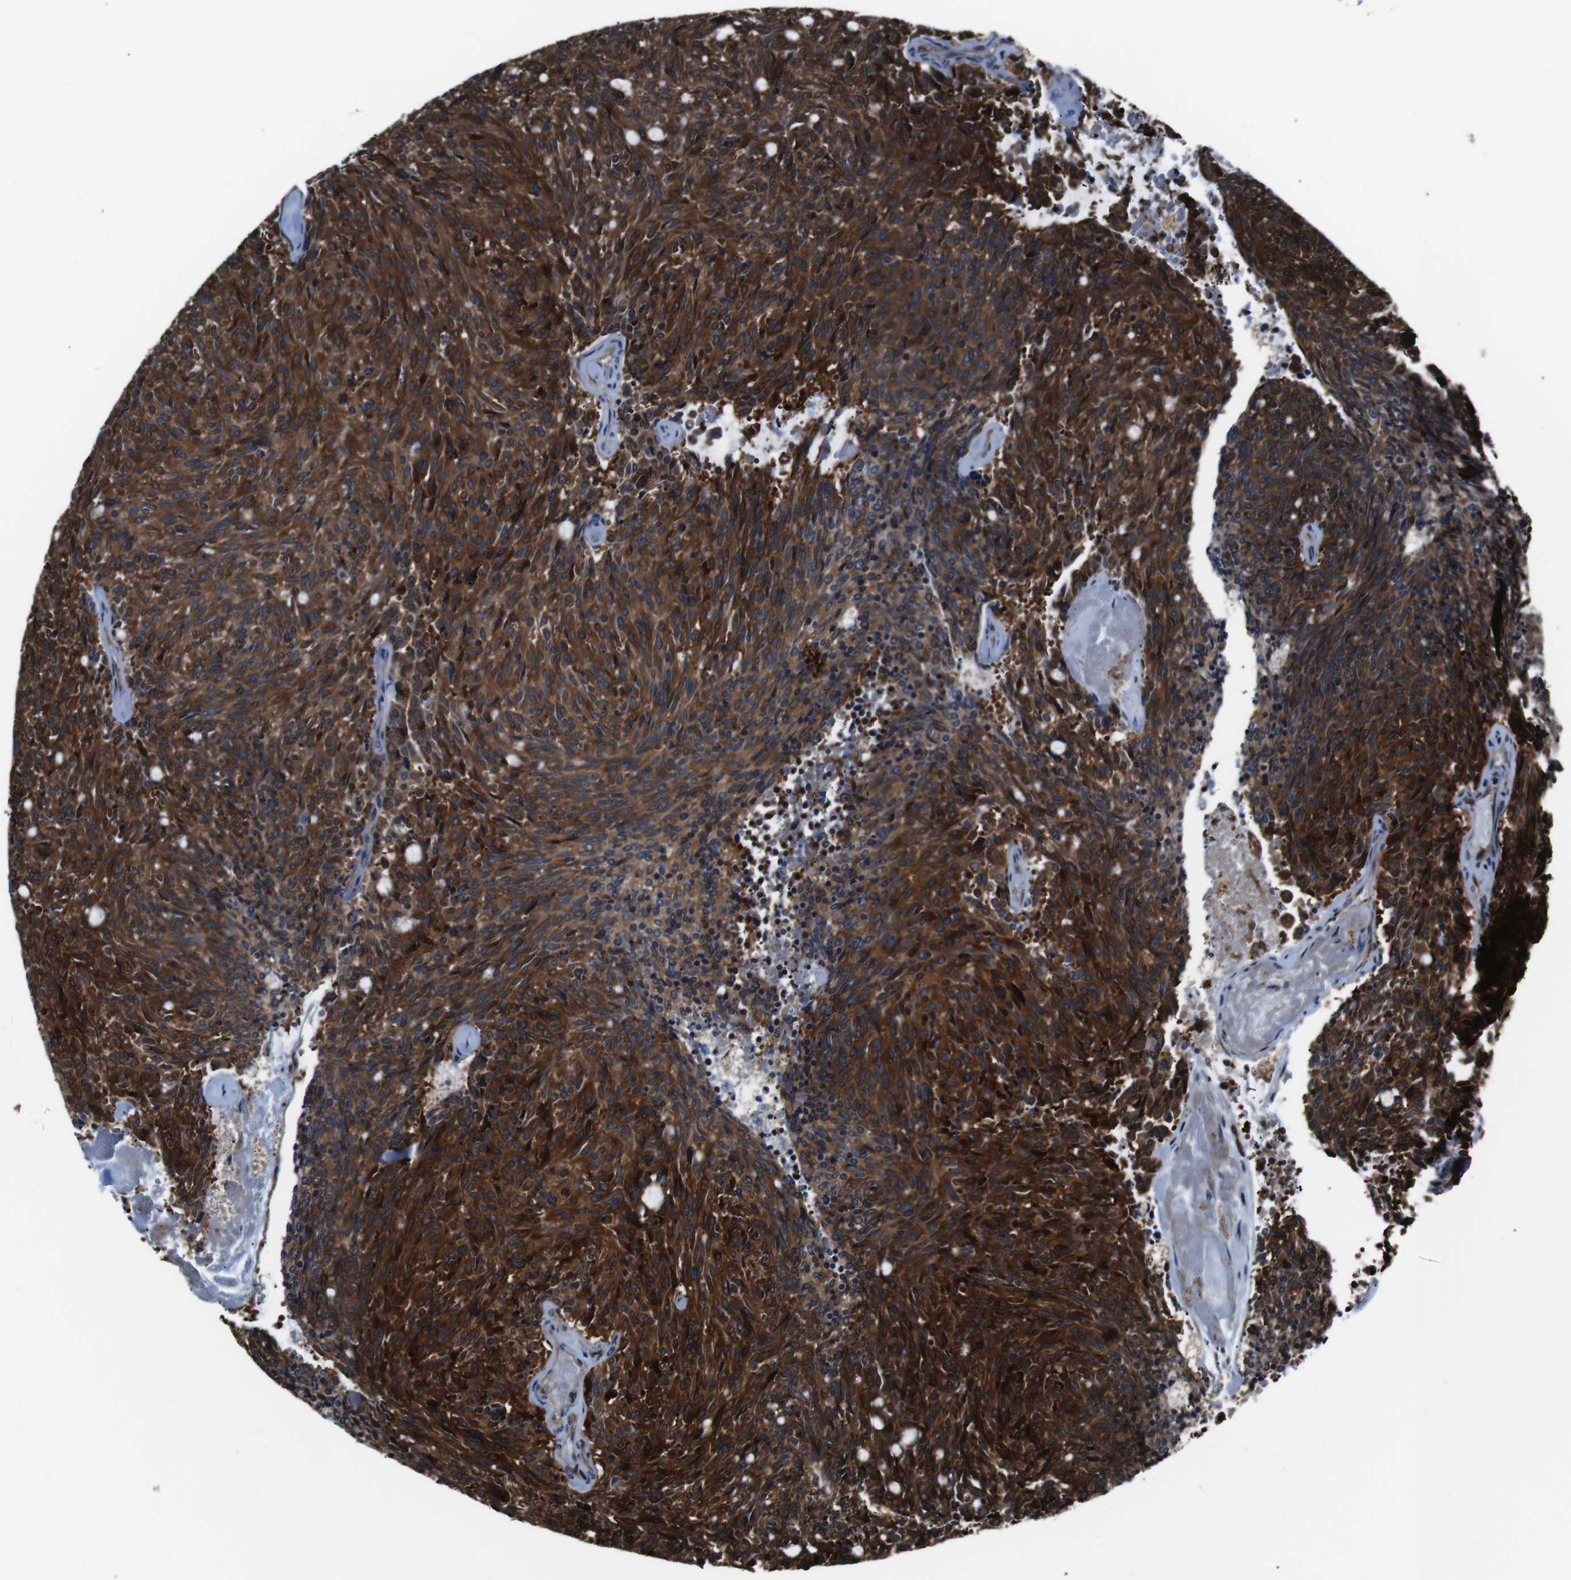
{"staining": {"intensity": "strong", "quantity": ">75%", "location": "cytoplasmic/membranous"}, "tissue": "carcinoid", "cell_type": "Tumor cells", "image_type": "cancer", "snomed": [{"axis": "morphology", "description": "Carcinoid, malignant, NOS"}, {"axis": "topography", "description": "Pancreas"}], "caption": "There is high levels of strong cytoplasmic/membranous staining in tumor cells of carcinoid, as demonstrated by immunohistochemical staining (brown color).", "gene": "EIF4A2", "patient": {"sex": "female", "age": 54}}